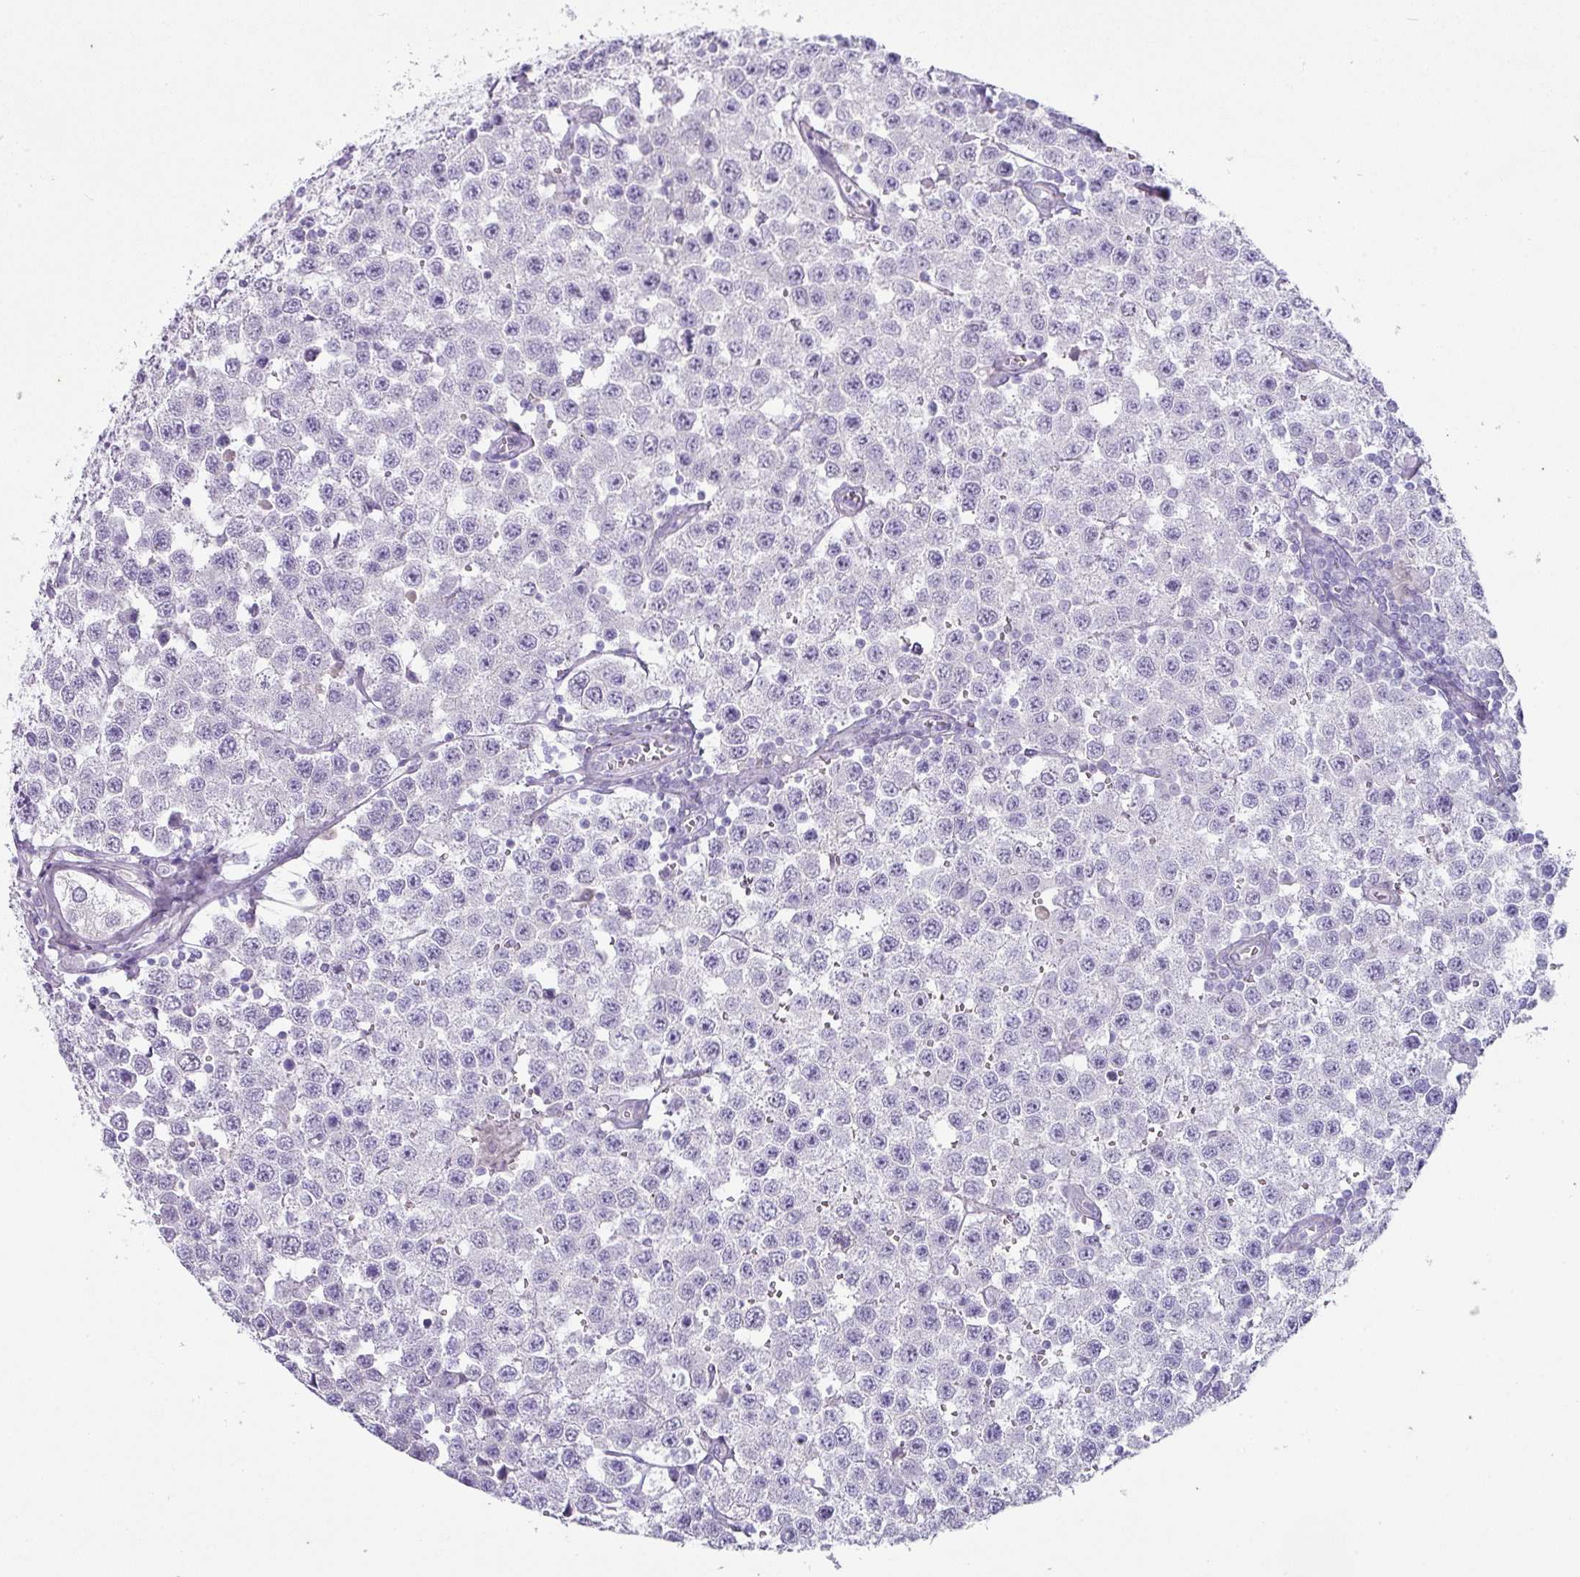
{"staining": {"intensity": "negative", "quantity": "none", "location": "none"}, "tissue": "testis cancer", "cell_type": "Tumor cells", "image_type": "cancer", "snomed": [{"axis": "morphology", "description": "Seminoma, NOS"}, {"axis": "topography", "description": "Testis"}], "caption": "DAB (3,3'-diaminobenzidine) immunohistochemical staining of testis cancer shows no significant staining in tumor cells. (DAB (3,3'-diaminobenzidine) IHC with hematoxylin counter stain).", "gene": "OR52N1", "patient": {"sex": "male", "age": 34}}